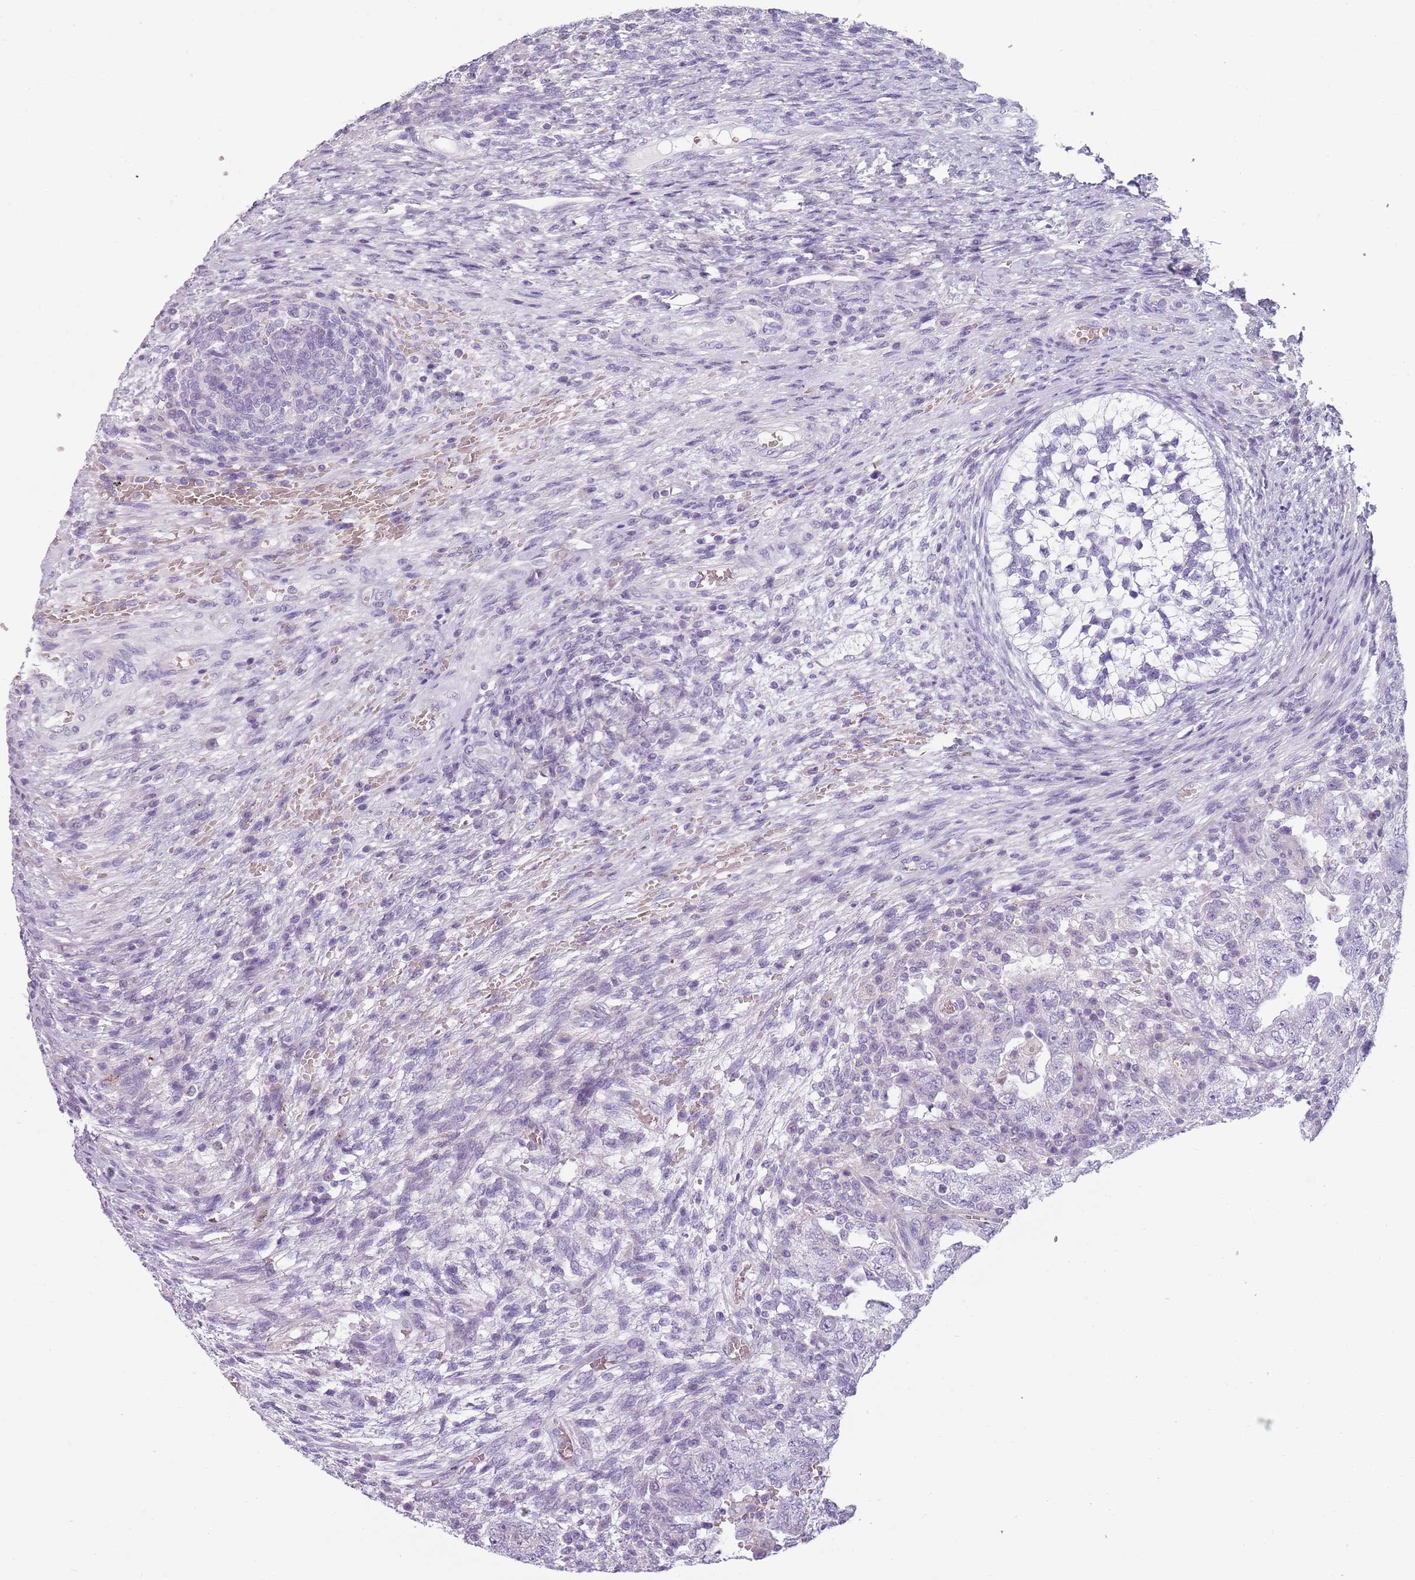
{"staining": {"intensity": "negative", "quantity": "none", "location": "none"}, "tissue": "testis cancer", "cell_type": "Tumor cells", "image_type": "cancer", "snomed": [{"axis": "morphology", "description": "Carcinoma, Embryonal, NOS"}, {"axis": "topography", "description": "Testis"}], "caption": "Testis cancer was stained to show a protein in brown. There is no significant expression in tumor cells.", "gene": "MEGF8", "patient": {"sex": "male", "age": 26}}